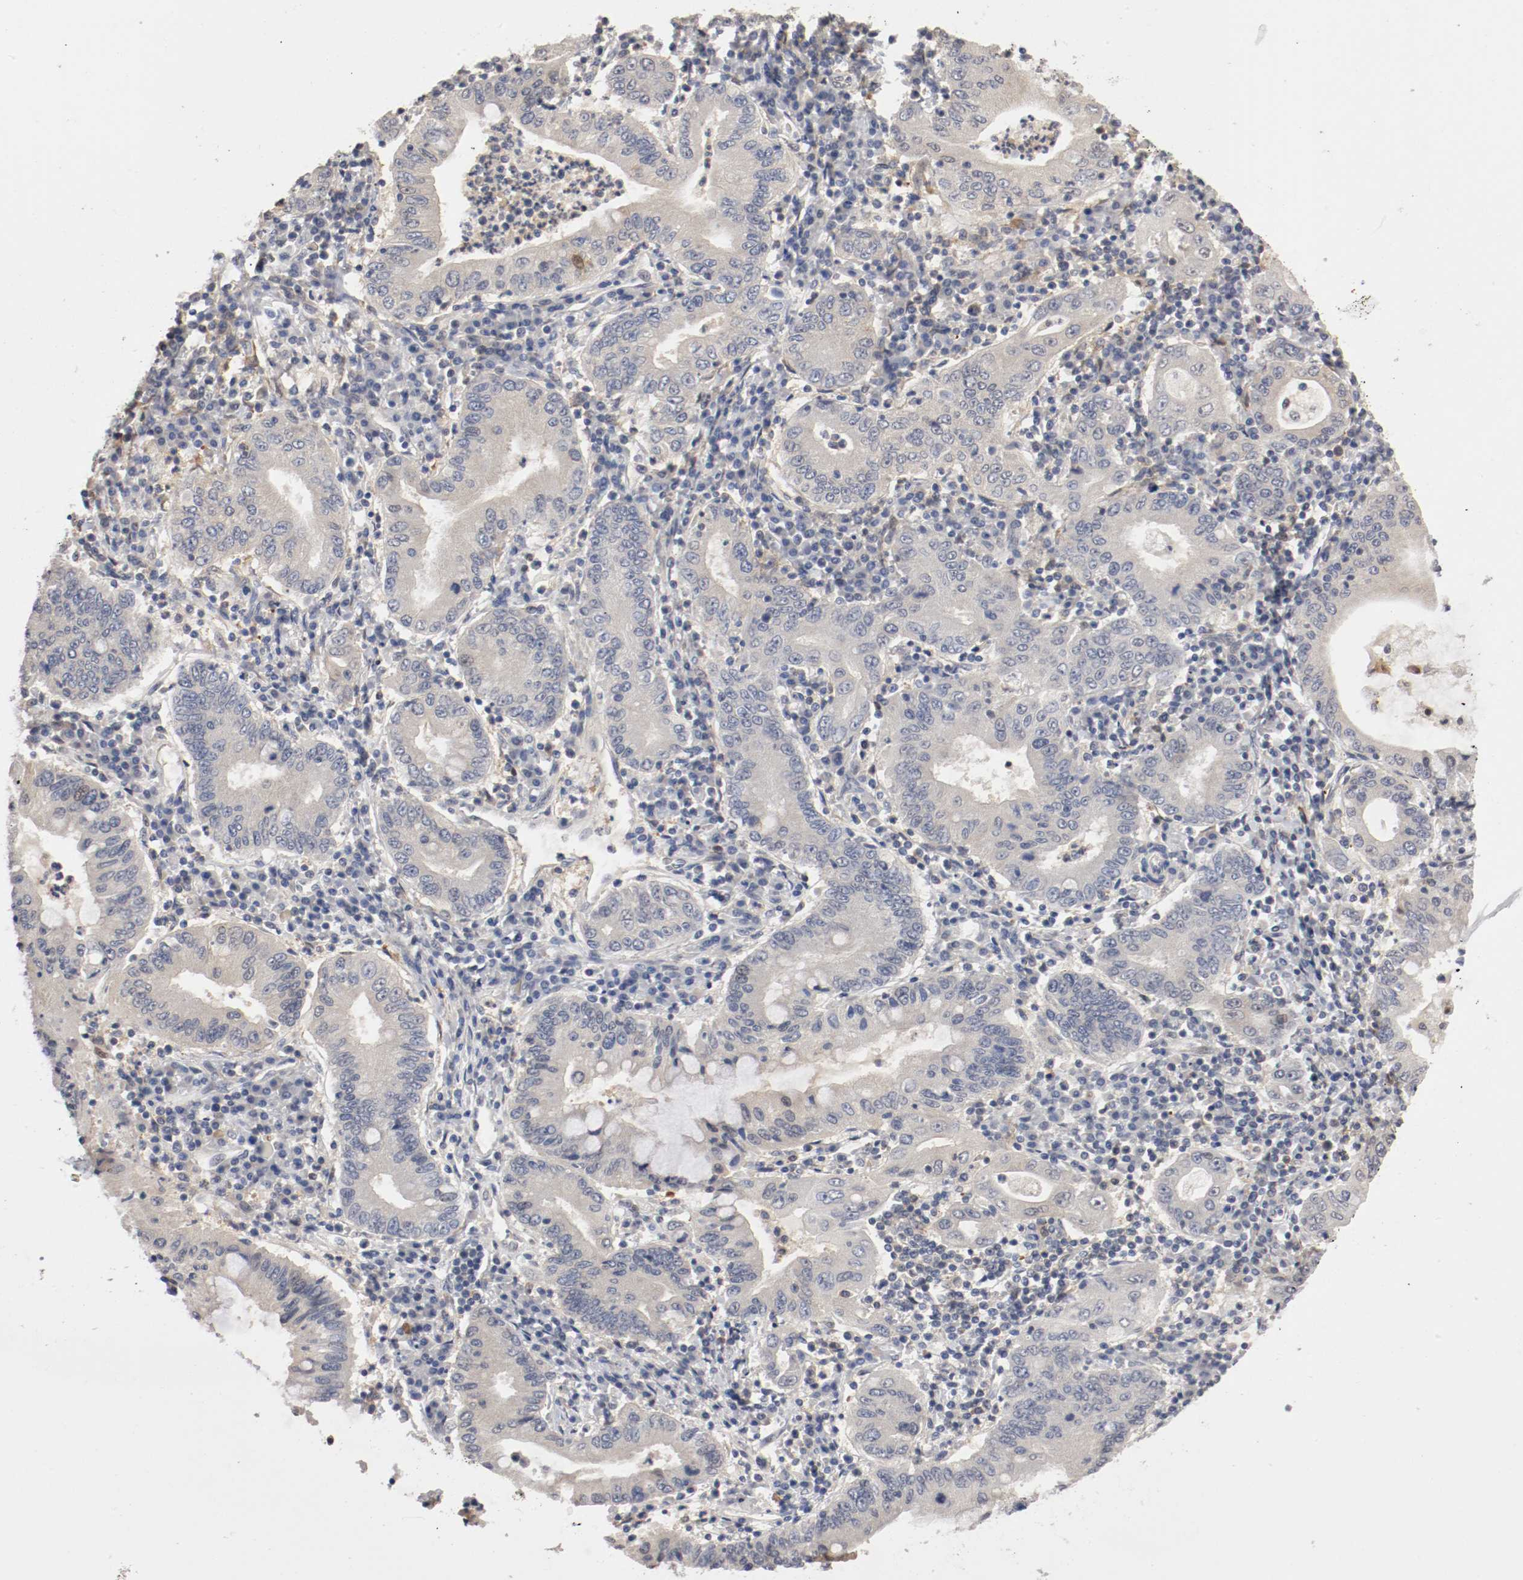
{"staining": {"intensity": "weak", "quantity": "<25%", "location": "cytoplasmic/membranous"}, "tissue": "stomach cancer", "cell_type": "Tumor cells", "image_type": "cancer", "snomed": [{"axis": "morphology", "description": "Normal tissue, NOS"}, {"axis": "morphology", "description": "Adenocarcinoma, NOS"}, {"axis": "topography", "description": "Esophagus"}, {"axis": "topography", "description": "Stomach, upper"}, {"axis": "topography", "description": "Peripheral nerve tissue"}], "caption": "Tumor cells are negative for protein expression in human stomach cancer (adenocarcinoma). (DAB (3,3'-diaminobenzidine) immunohistochemistry with hematoxylin counter stain).", "gene": "RBM23", "patient": {"sex": "male", "age": 62}}